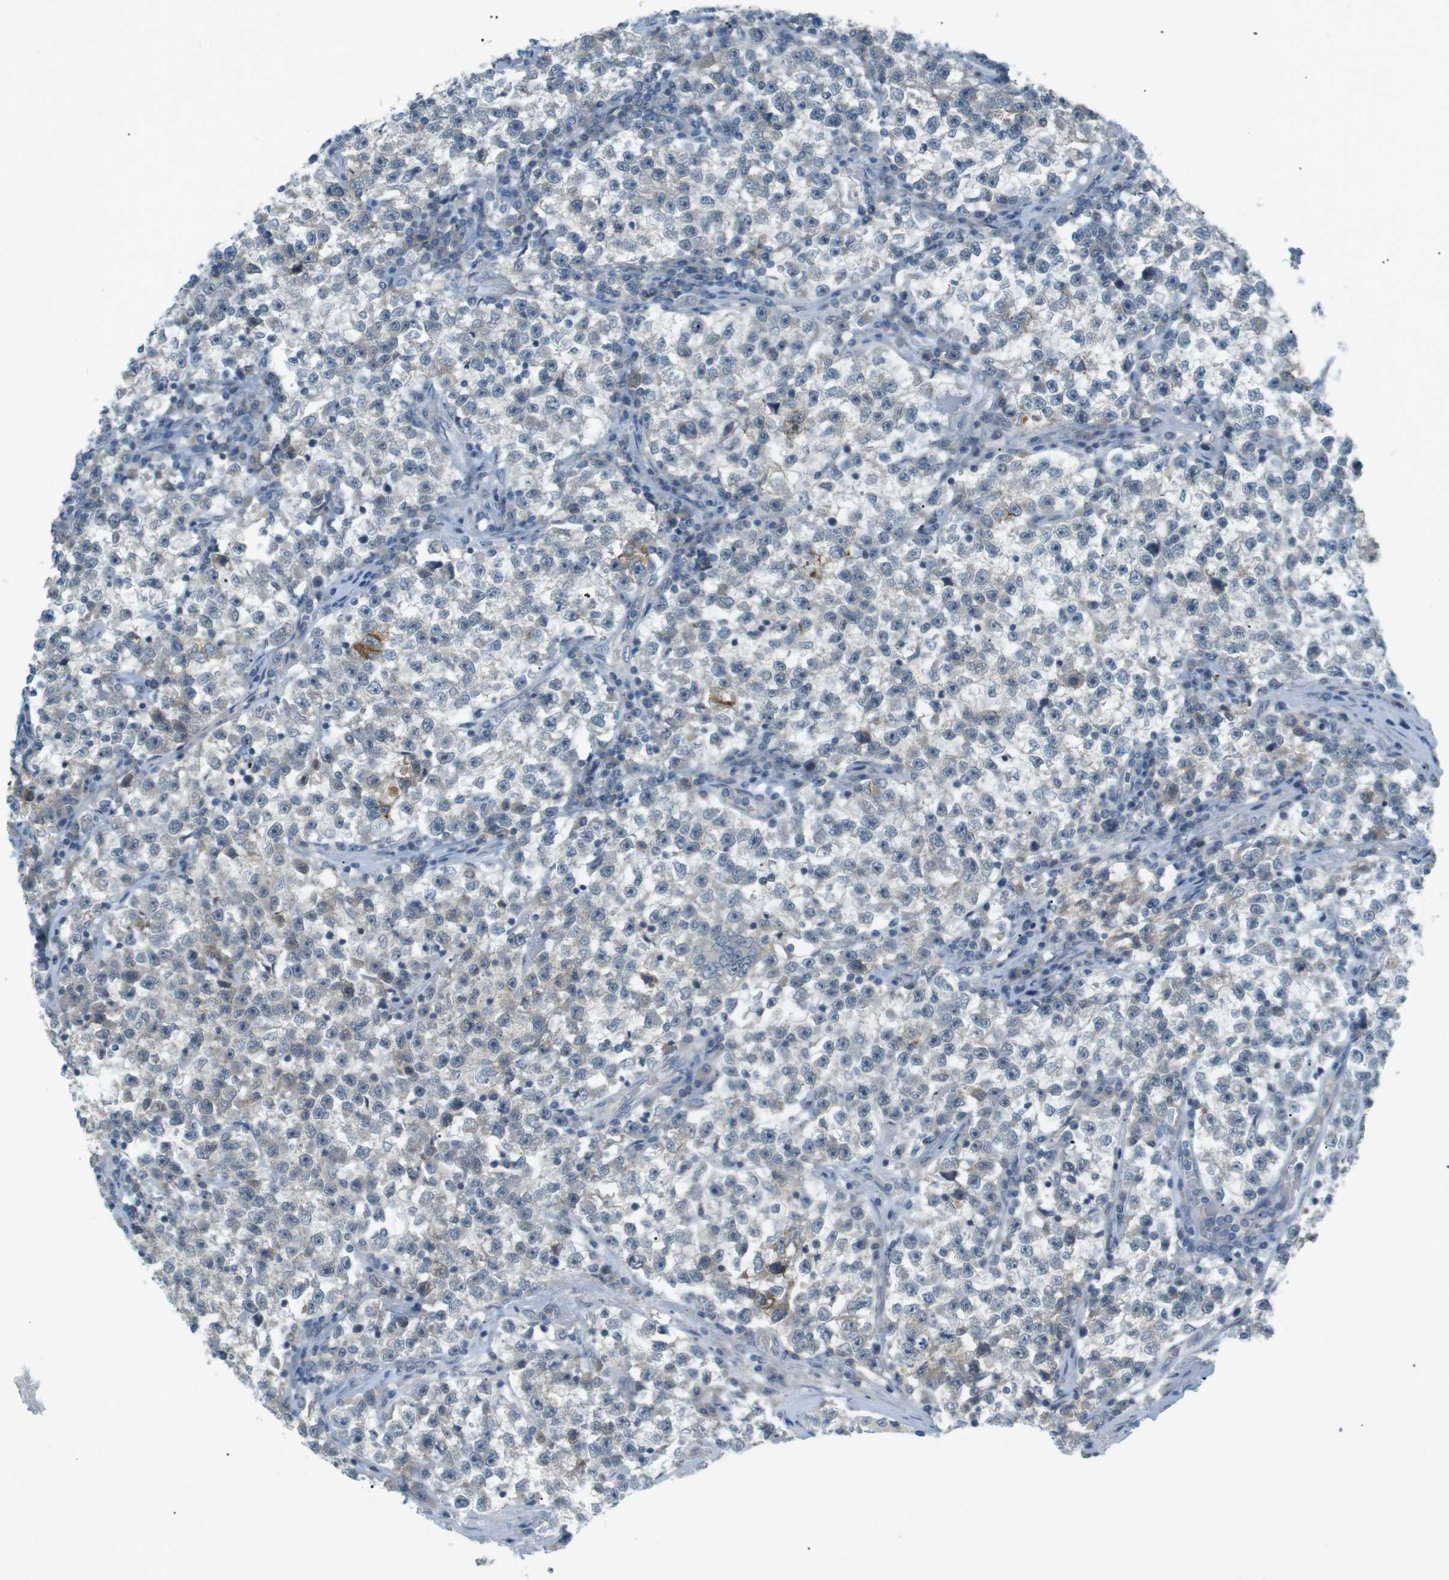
{"staining": {"intensity": "negative", "quantity": "none", "location": "none"}, "tissue": "testis cancer", "cell_type": "Tumor cells", "image_type": "cancer", "snomed": [{"axis": "morphology", "description": "Seminoma, NOS"}, {"axis": "topography", "description": "Testis"}], "caption": "An image of human testis seminoma is negative for staining in tumor cells. (Stains: DAB (3,3'-diaminobenzidine) IHC with hematoxylin counter stain, Microscopy: brightfield microscopy at high magnification).", "gene": "RTN3", "patient": {"sex": "male", "age": 22}}